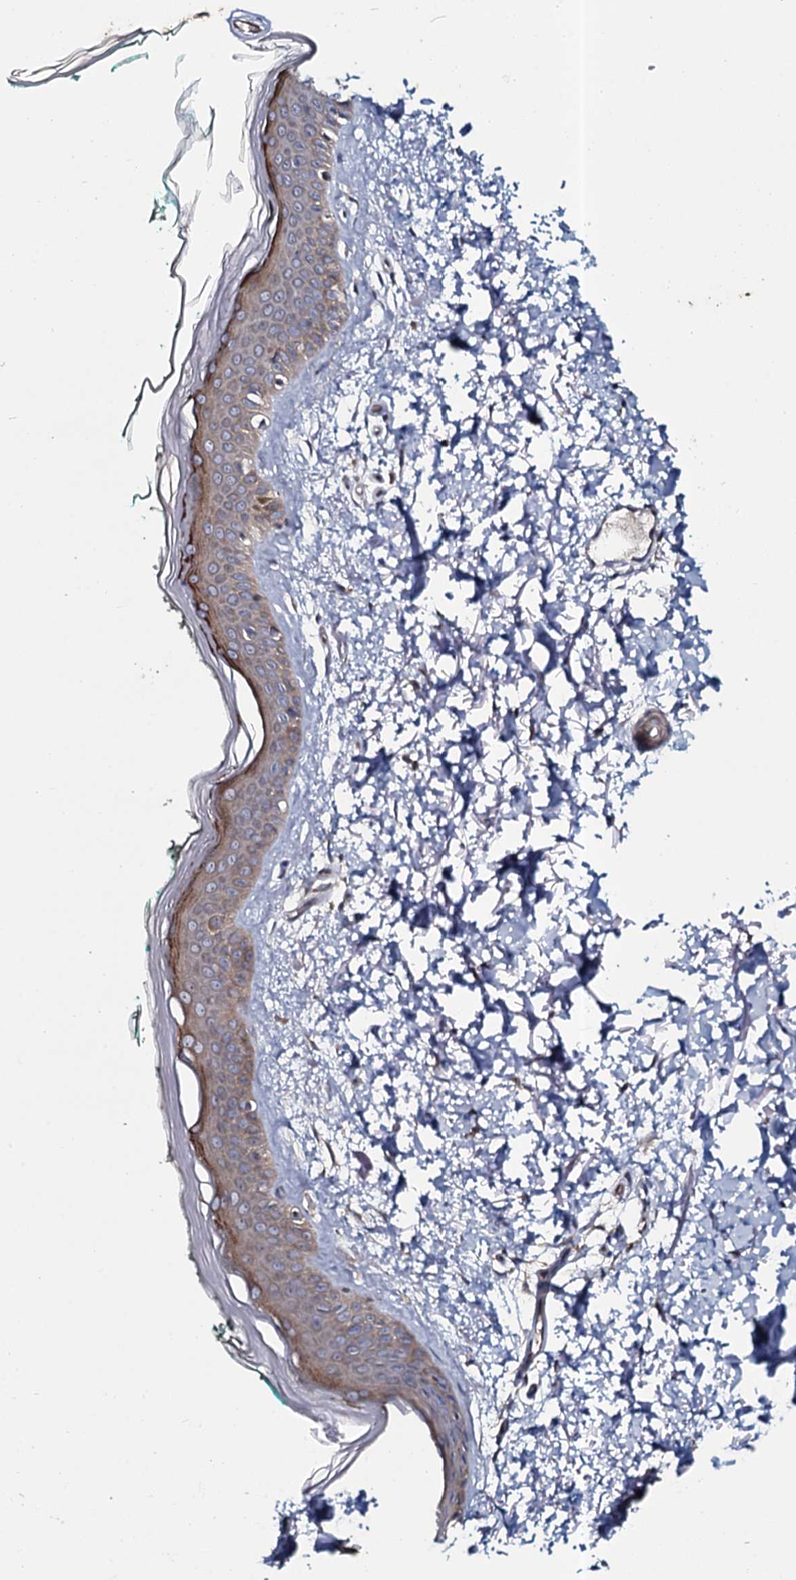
{"staining": {"intensity": "negative", "quantity": "none", "location": "none"}, "tissue": "skin", "cell_type": "Fibroblasts", "image_type": "normal", "snomed": [{"axis": "morphology", "description": "Normal tissue, NOS"}, {"axis": "topography", "description": "Skin"}], "caption": "Immunohistochemistry (IHC) image of benign skin: human skin stained with DAB exhibits no significant protein positivity in fibroblasts. (DAB immunohistochemistry (IHC) with hematoxylin counter stain).", "gene": "TMEM151A", "patient": {"sex": "male", "age": 62}}